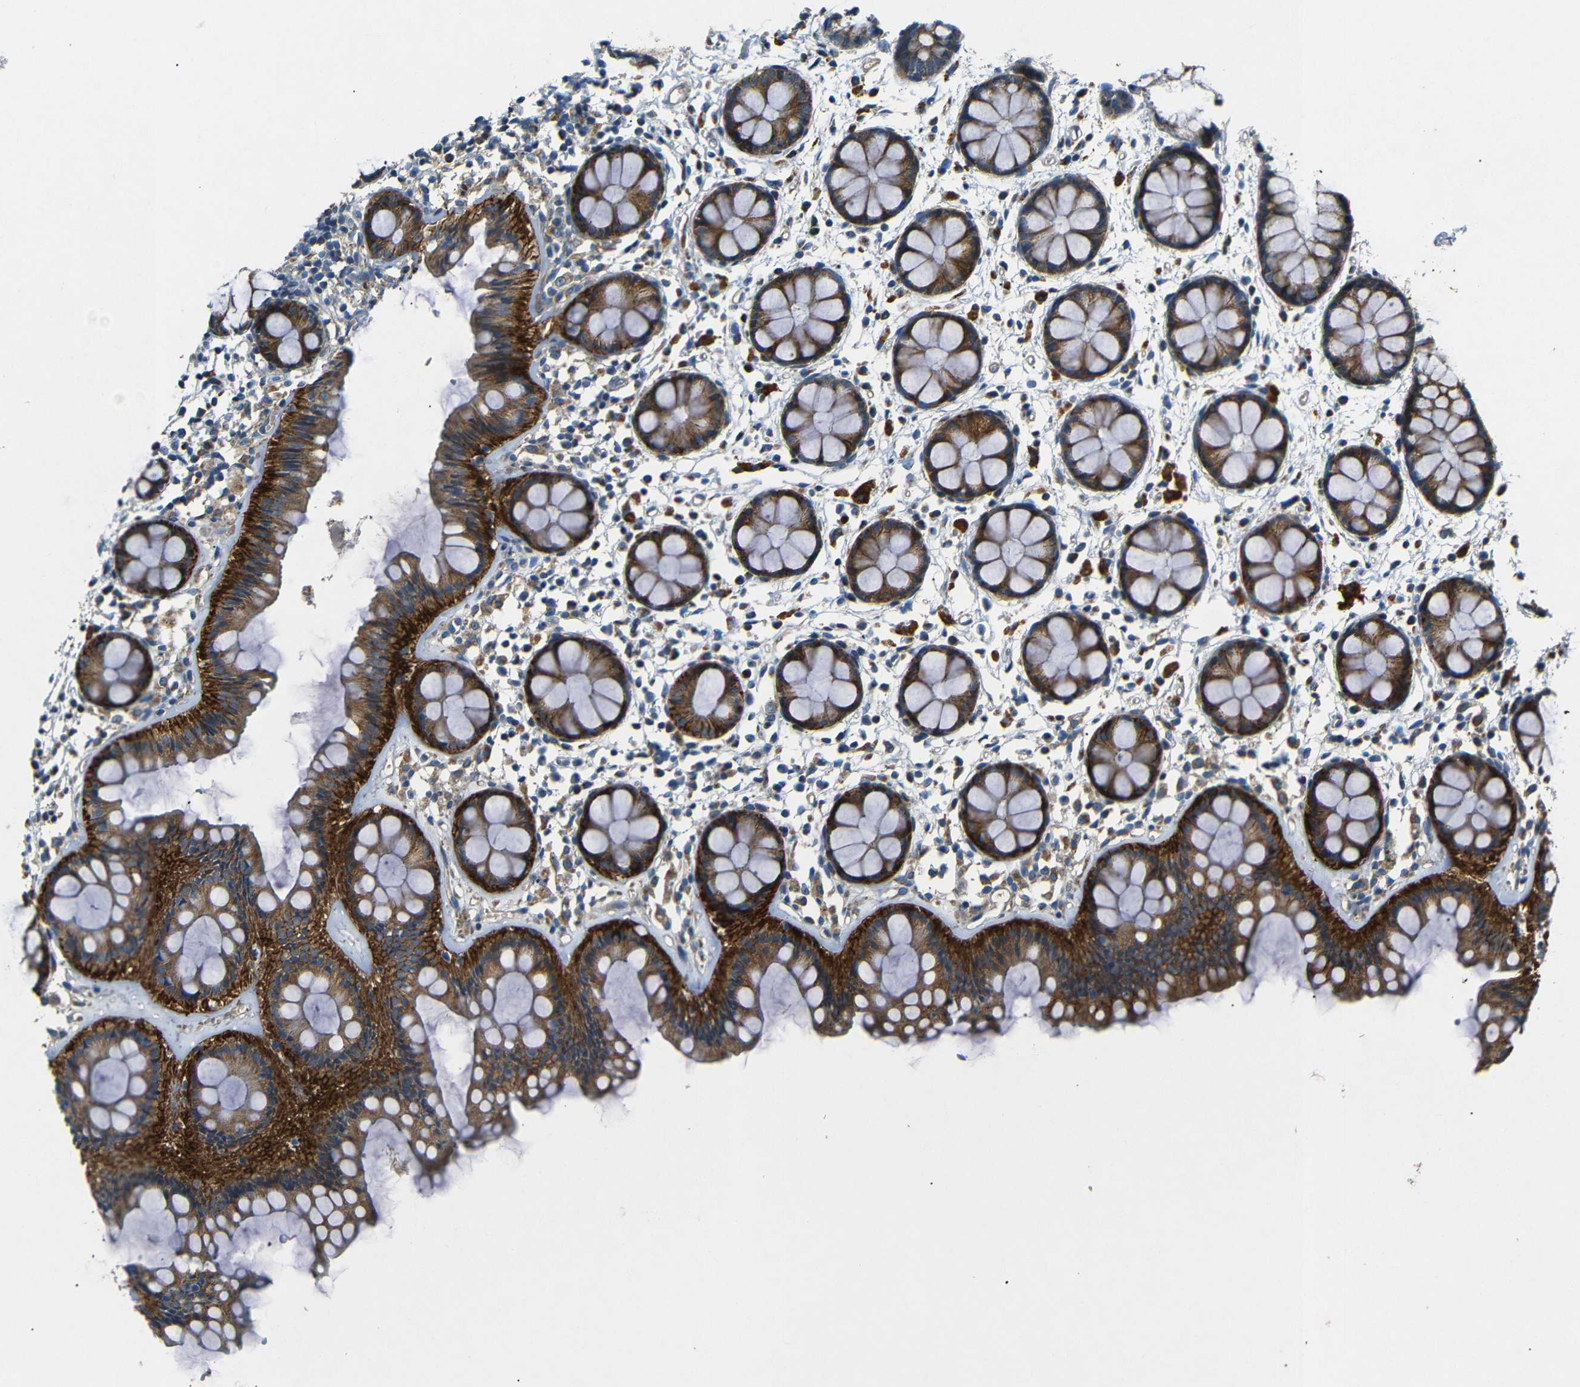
{"staining": {"intensity": "strong", "quantity": ">75%", "location": "cytoplasmic/membranous"}, "tissue": "rectum", "cell_type": "Glandular cells", "image_type": "normal", "snomed": [{"axis": "morphology", "description": "Normal tissue, NOS"}, {"axis": "topography", "description": "Rectum"}], "caption": "The immunohistochemical stain highlights strong cytoplasmic/membranous staining in glandular cells of benign rectum.", "gene": "NETO2", "patient": {"sex": "female", "age": 66}}